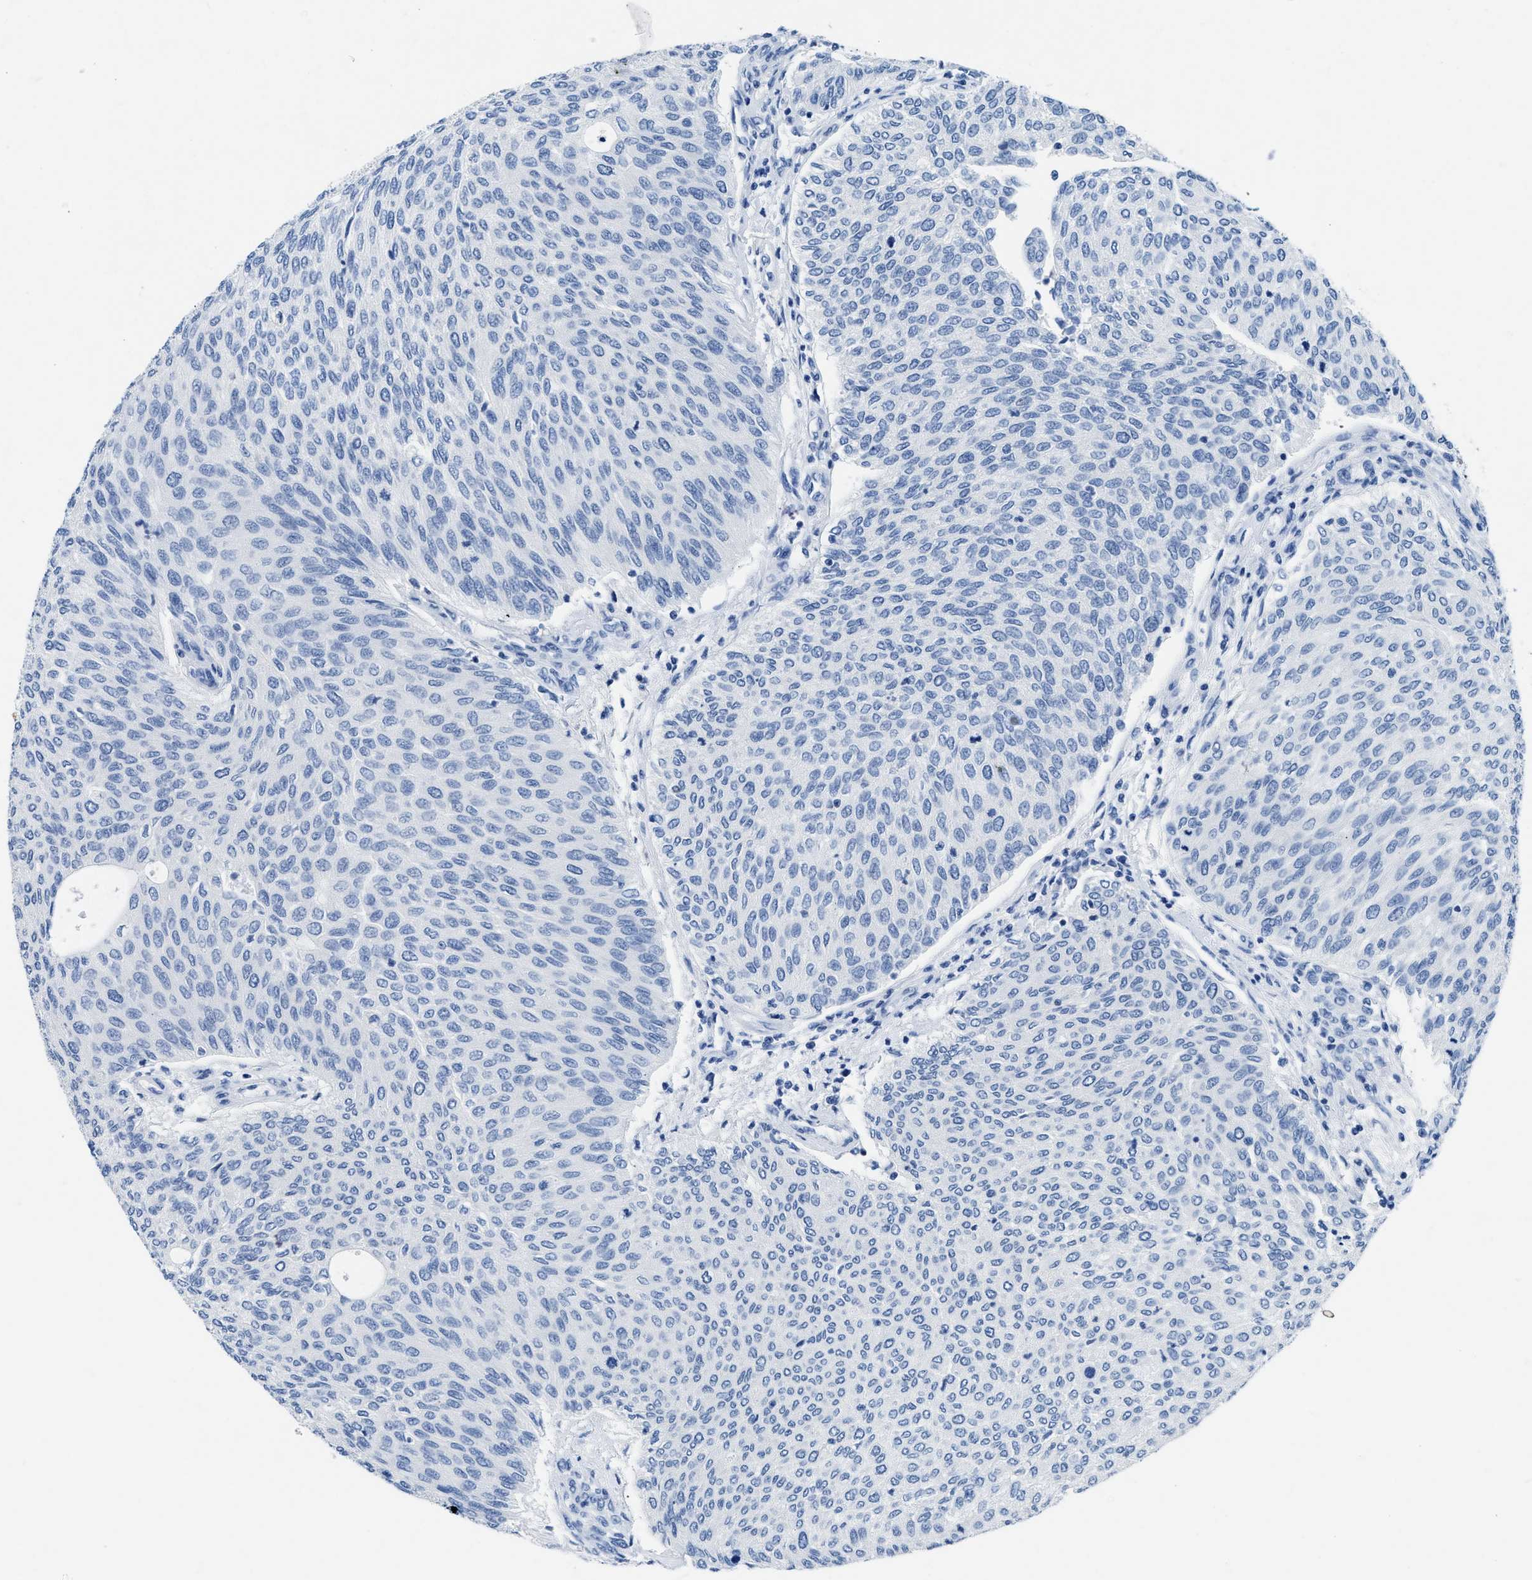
{"staining": {"intensity": "negative", "quantity": "none", "location": "none"}, "tissue": "urothelial cancer", "cell_type": "Tumor cells", "image_type": "cancer", "snomed": [{"axis": "morphology", "description": "Urothelial carcinoma, Low grade"}, {"axis": "topography", "description": "Urinary bladder"}], "caption": "Histopathology image shows no protein staining in tumor cells of urothelial carcinoma (low-grade) tissue.", "gene": "NFATC2", "patient": {"sex": "female", "age": 79}}